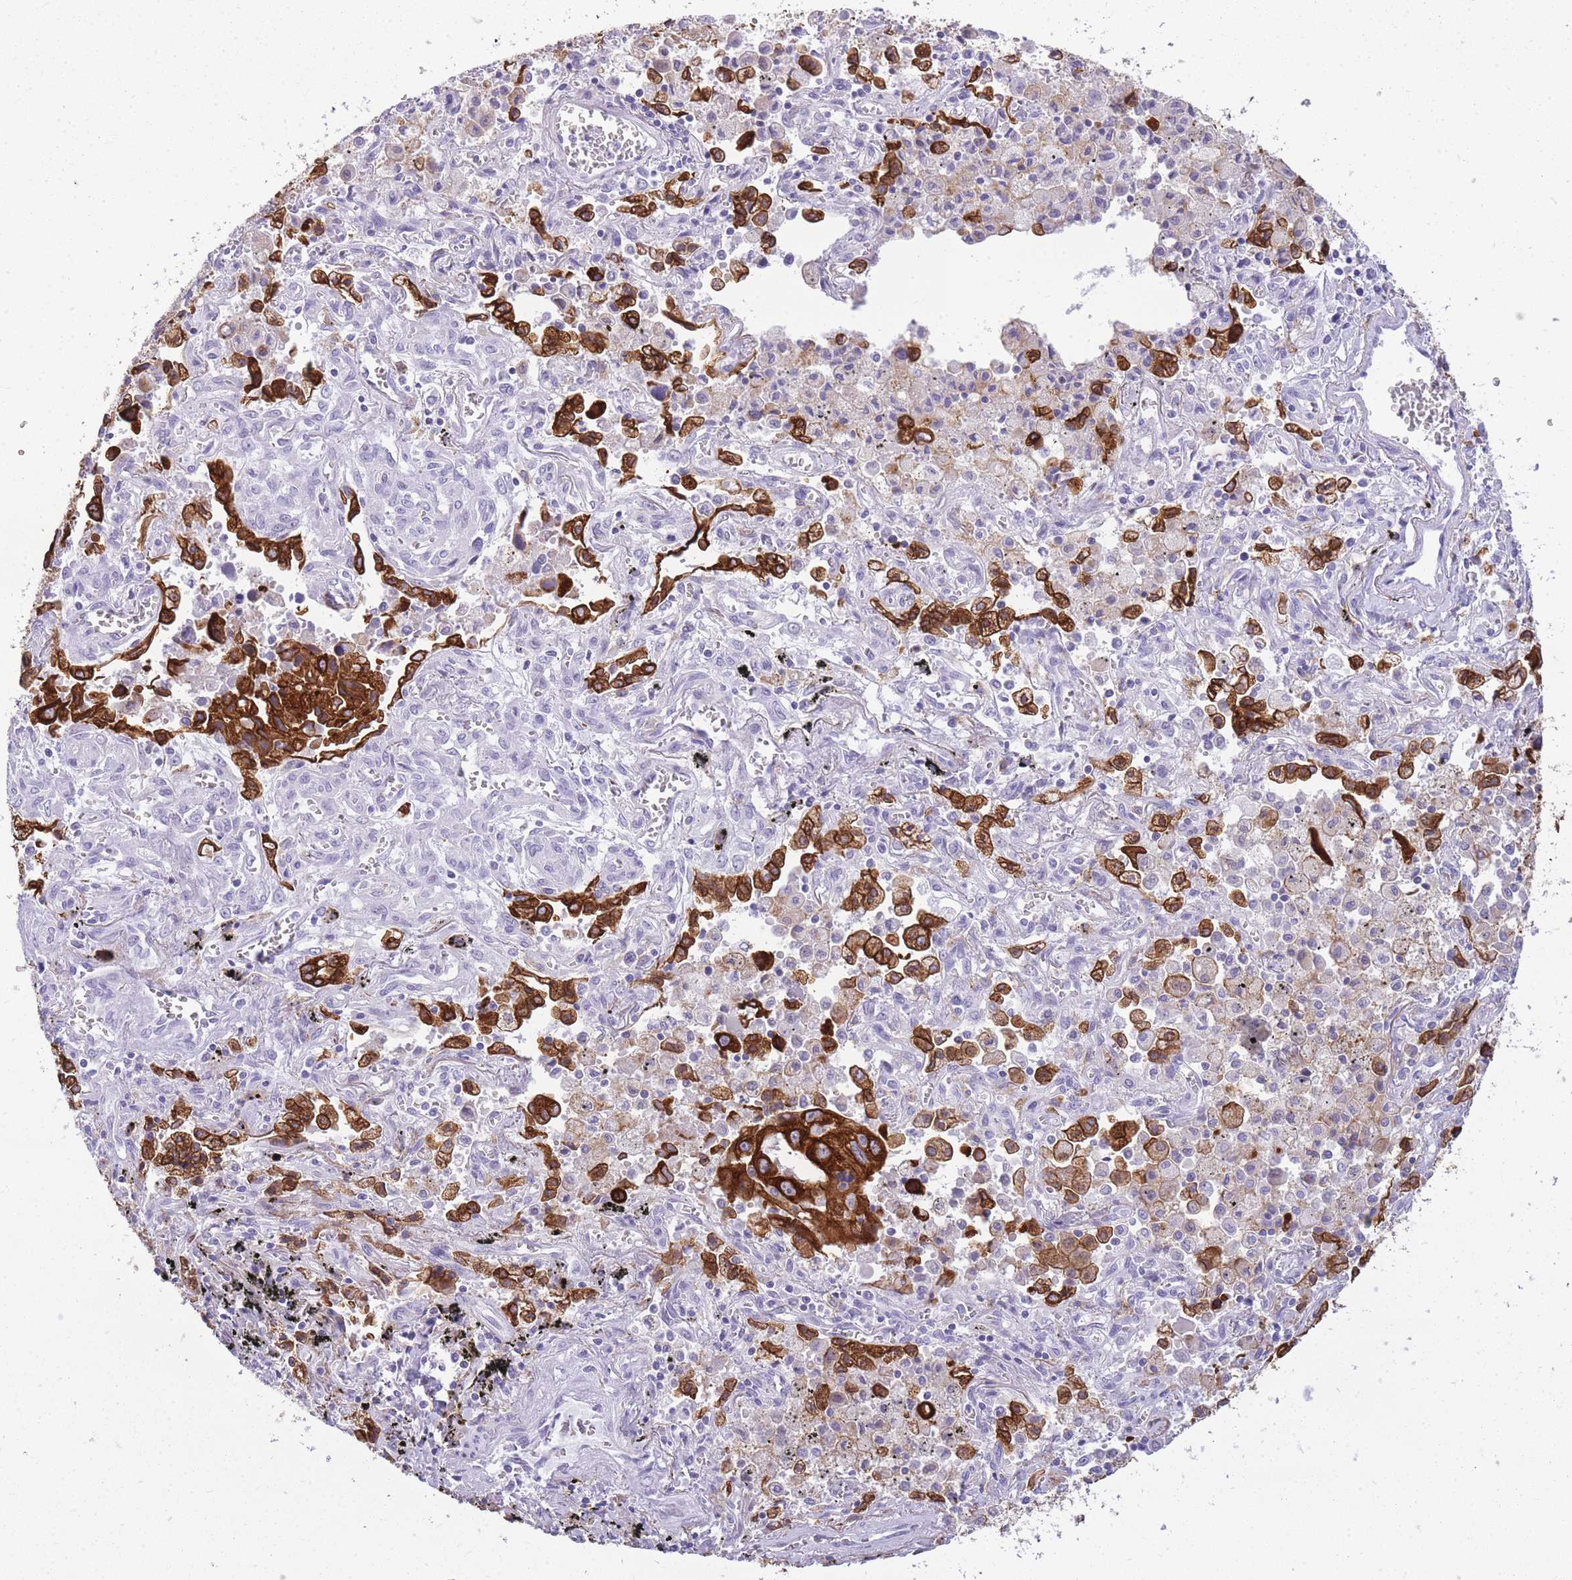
{"staining": {"intensity": "strong", "quantity": ">75%", "location": "cytoplasmic/membranous"}, "tissue": "lung cancer", "cell_type": "Tumor cells", "image_type": "cancer", "snomed": [{"axis": "morphology", "description": "Adenocarcinoma, NOS"}, {"axis": "topography", "description": "Lung"}], "caption": "Lung cancer (adenocarcinoma) stained with immunohistochemistry reveals strong cytoplasmic/membranous expression in approximately >75% of tumor cells.", "gene": "RADX", "patient": {"sex": "male", "age": 66}}